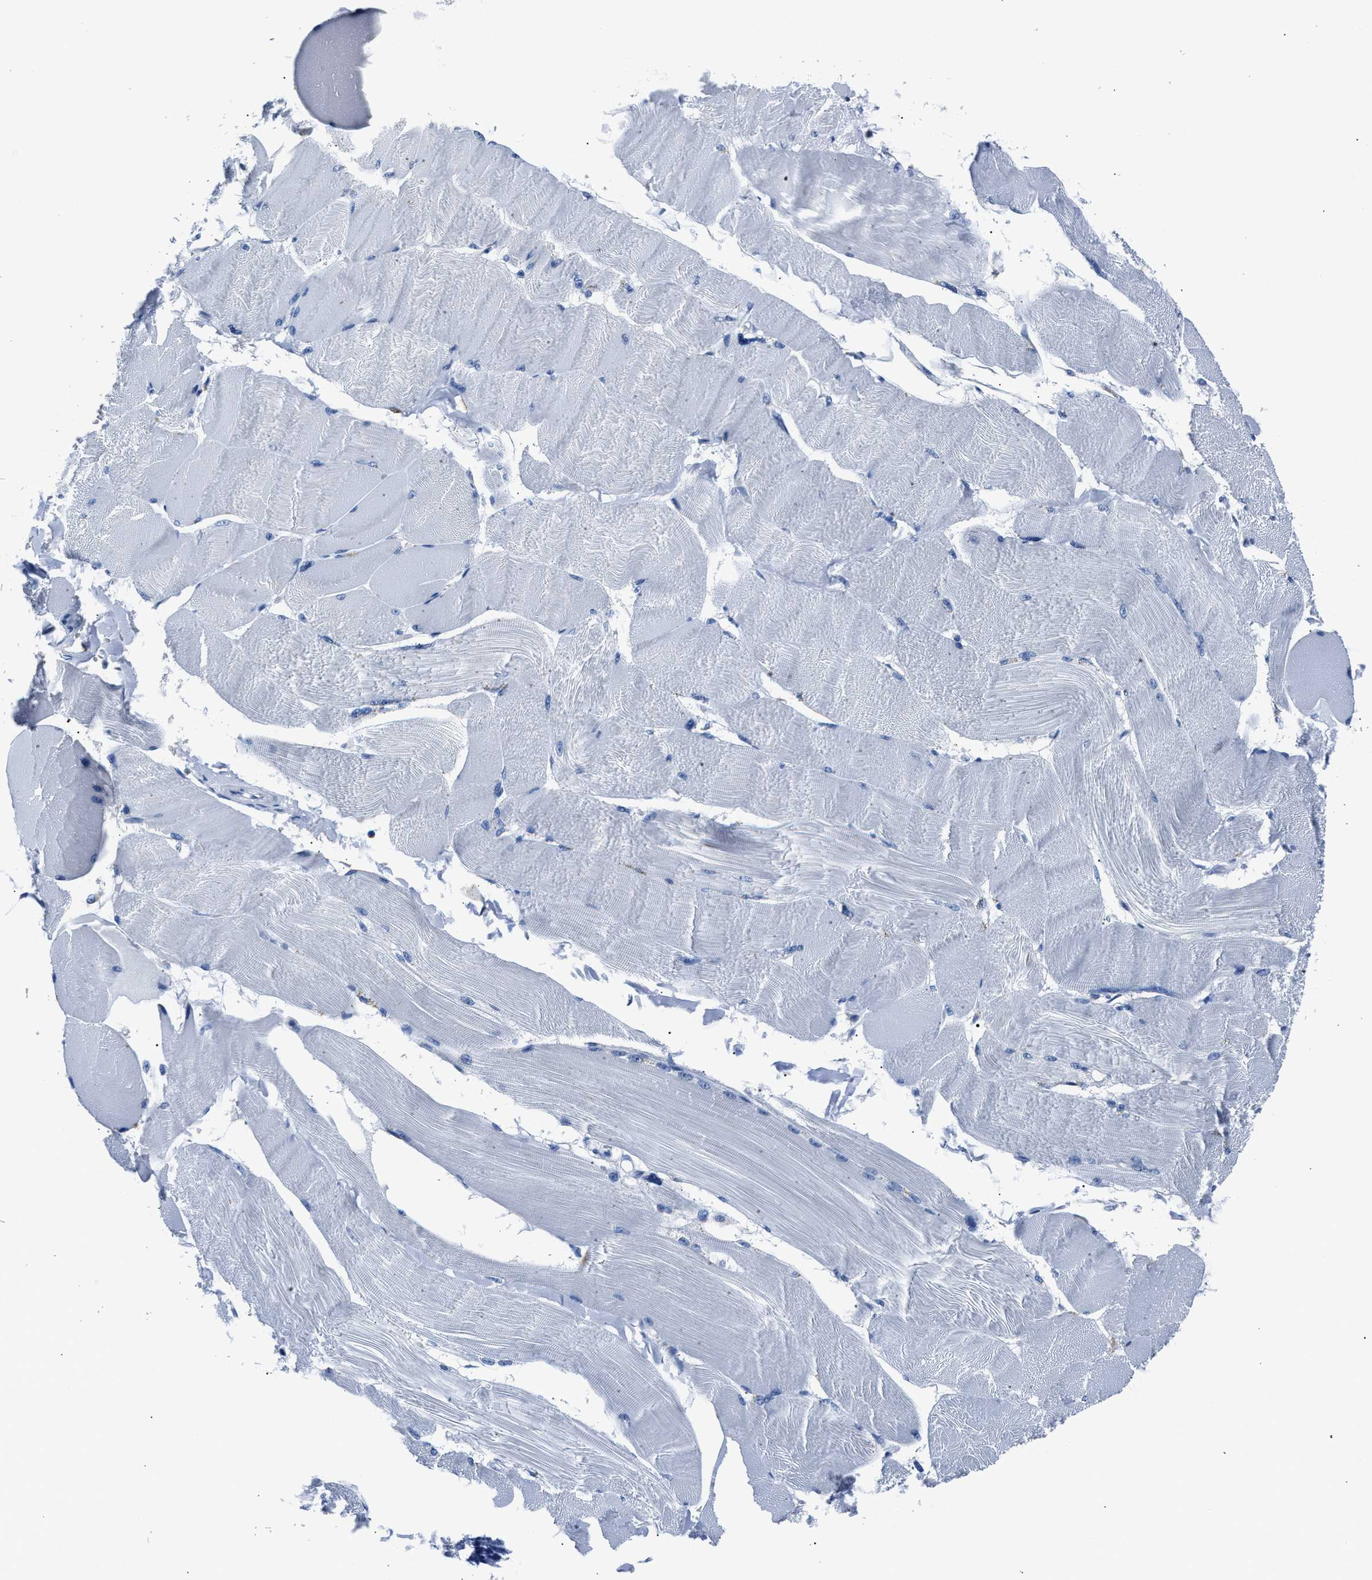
{"staining": {"intensity": "negative", "quantity": "none", "location": "none"}, "tissue": "skeletal muscle", "cell_type": "Myocytes", "image_type": "normal", "snomed": [{"axis": "morphology", "description": "Normal tissue, NOS"}, {"axis": "topography", "description": "Skin"}, {"axis": "topography", "description": "Skeletal muscle"}], "caption": "This is an immunohistochemistry (IHC) image of unremarkable human skeletal muscle. There is no expression in myocytes.", "gene": "AMACR", "patient": {"sex": "male", "age": 83}}